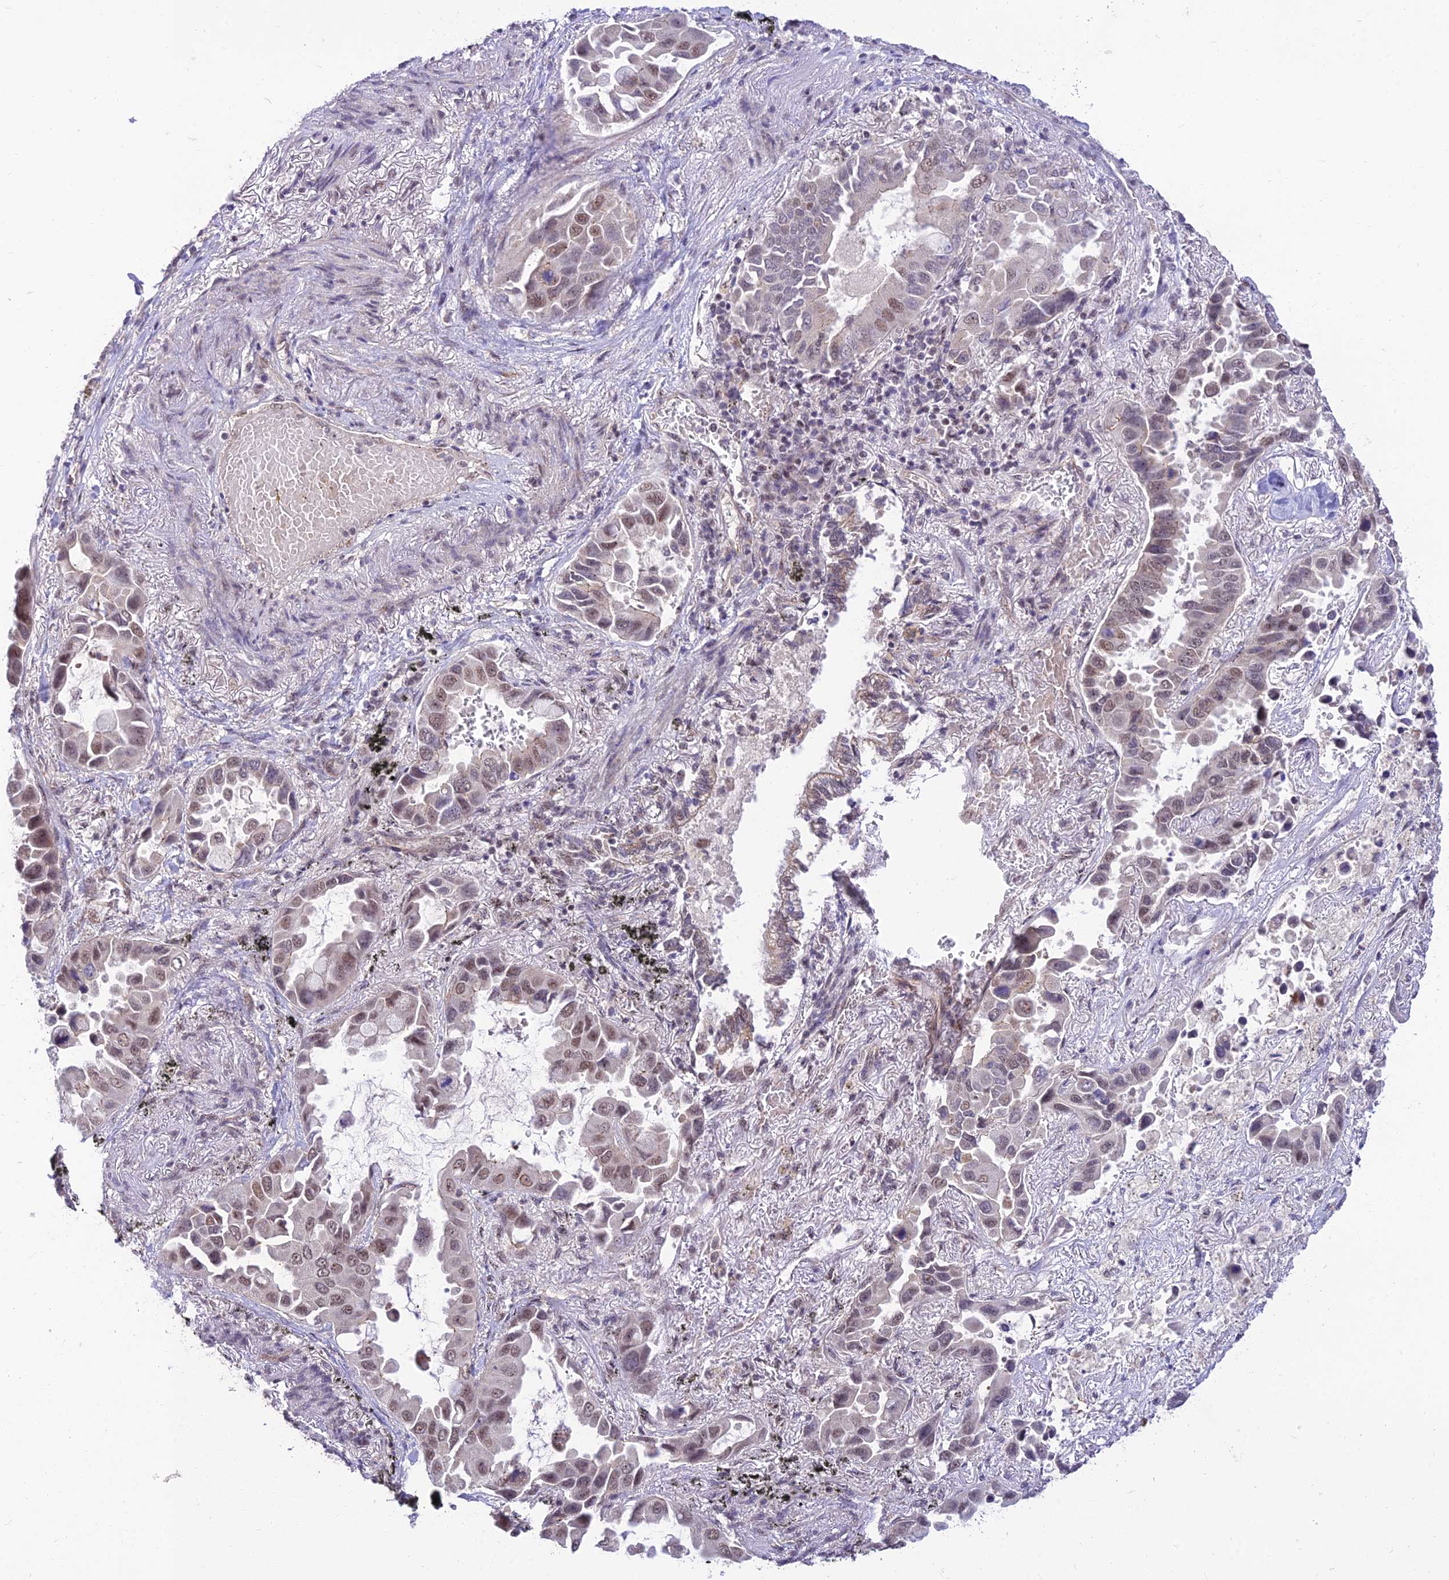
{"staining": {"intensity": "weak", "quantity": ">75%", "location": "nuclear"}, "tissue": "lung cancer", "cell_type": "Tumor cells", "image_type": "cancer", "snomed": [{"axis": "morphology", "description": "Adenocarcinoma, NOS"}, {"axis": "topography", "description": "Lung"}], "caption": "The histopathology image exhibits a brown stain indicating the presence of a protein in the nuclear of tumor cells in adenocarcinoma (lung). Nuclei are stained in blue.", "gene": "MICOS13", "patient": {"sex": "male", "age": 64}}